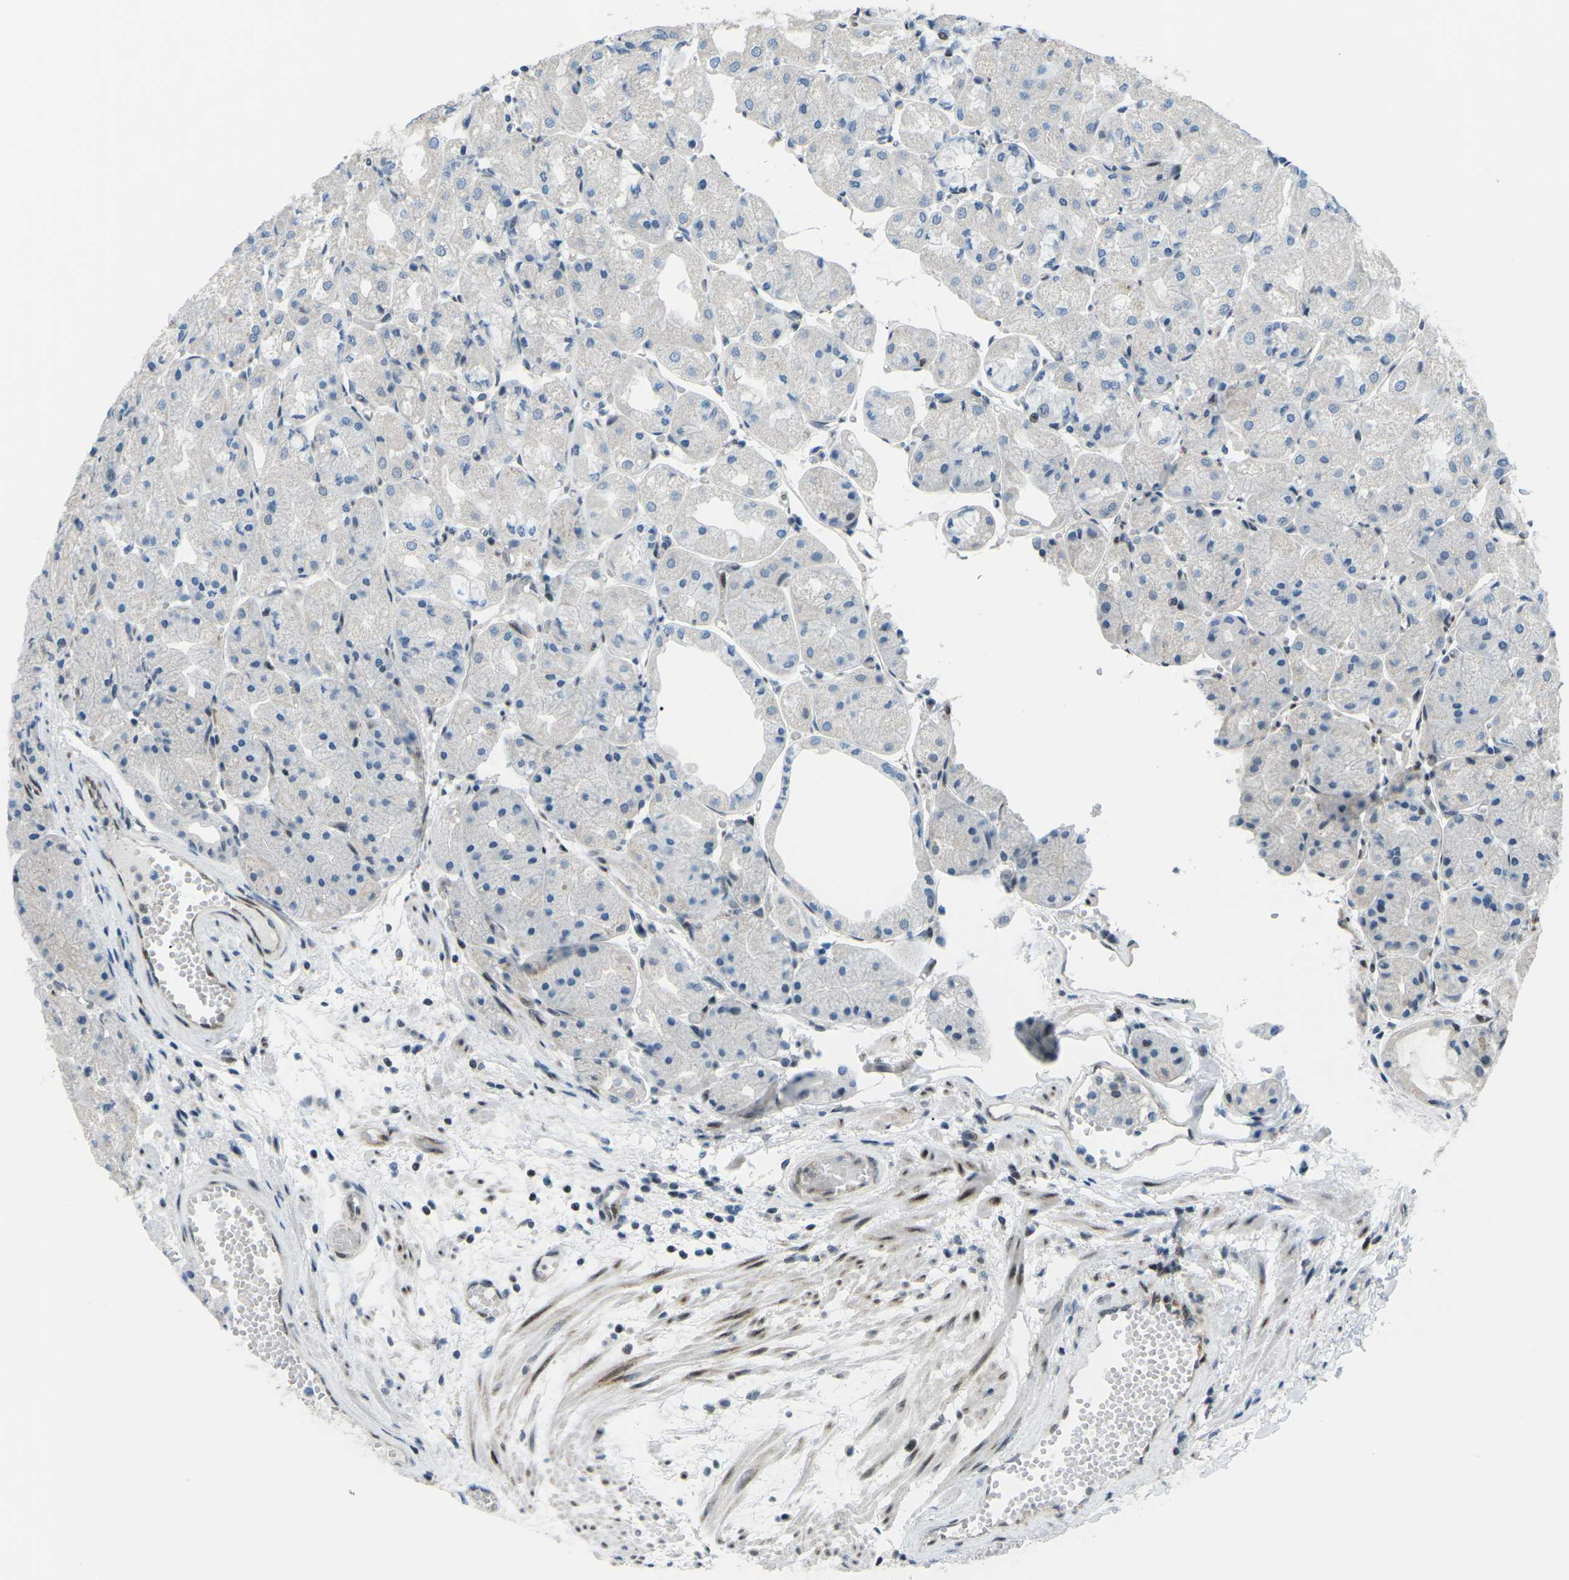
{"staining": {"intensity": "weak", "quantity": "<25%", "location": "nuclear"}, "tissue": "stomach", "cell_type": "Glandular cells", "image_type": "normal", "snomed": [{"axis": "morphology", "description": "Normal tissue, NOS"}, {"axis": "topography", "description": "Stomach, upper"}], "caption": "Immunohistochemistry micrograph of normal stomach stained for a protein (brown), which exhibits no staining in glandular cells.", "gene": "MBNL1", "patient": {"sex": "male", "age": 72}}